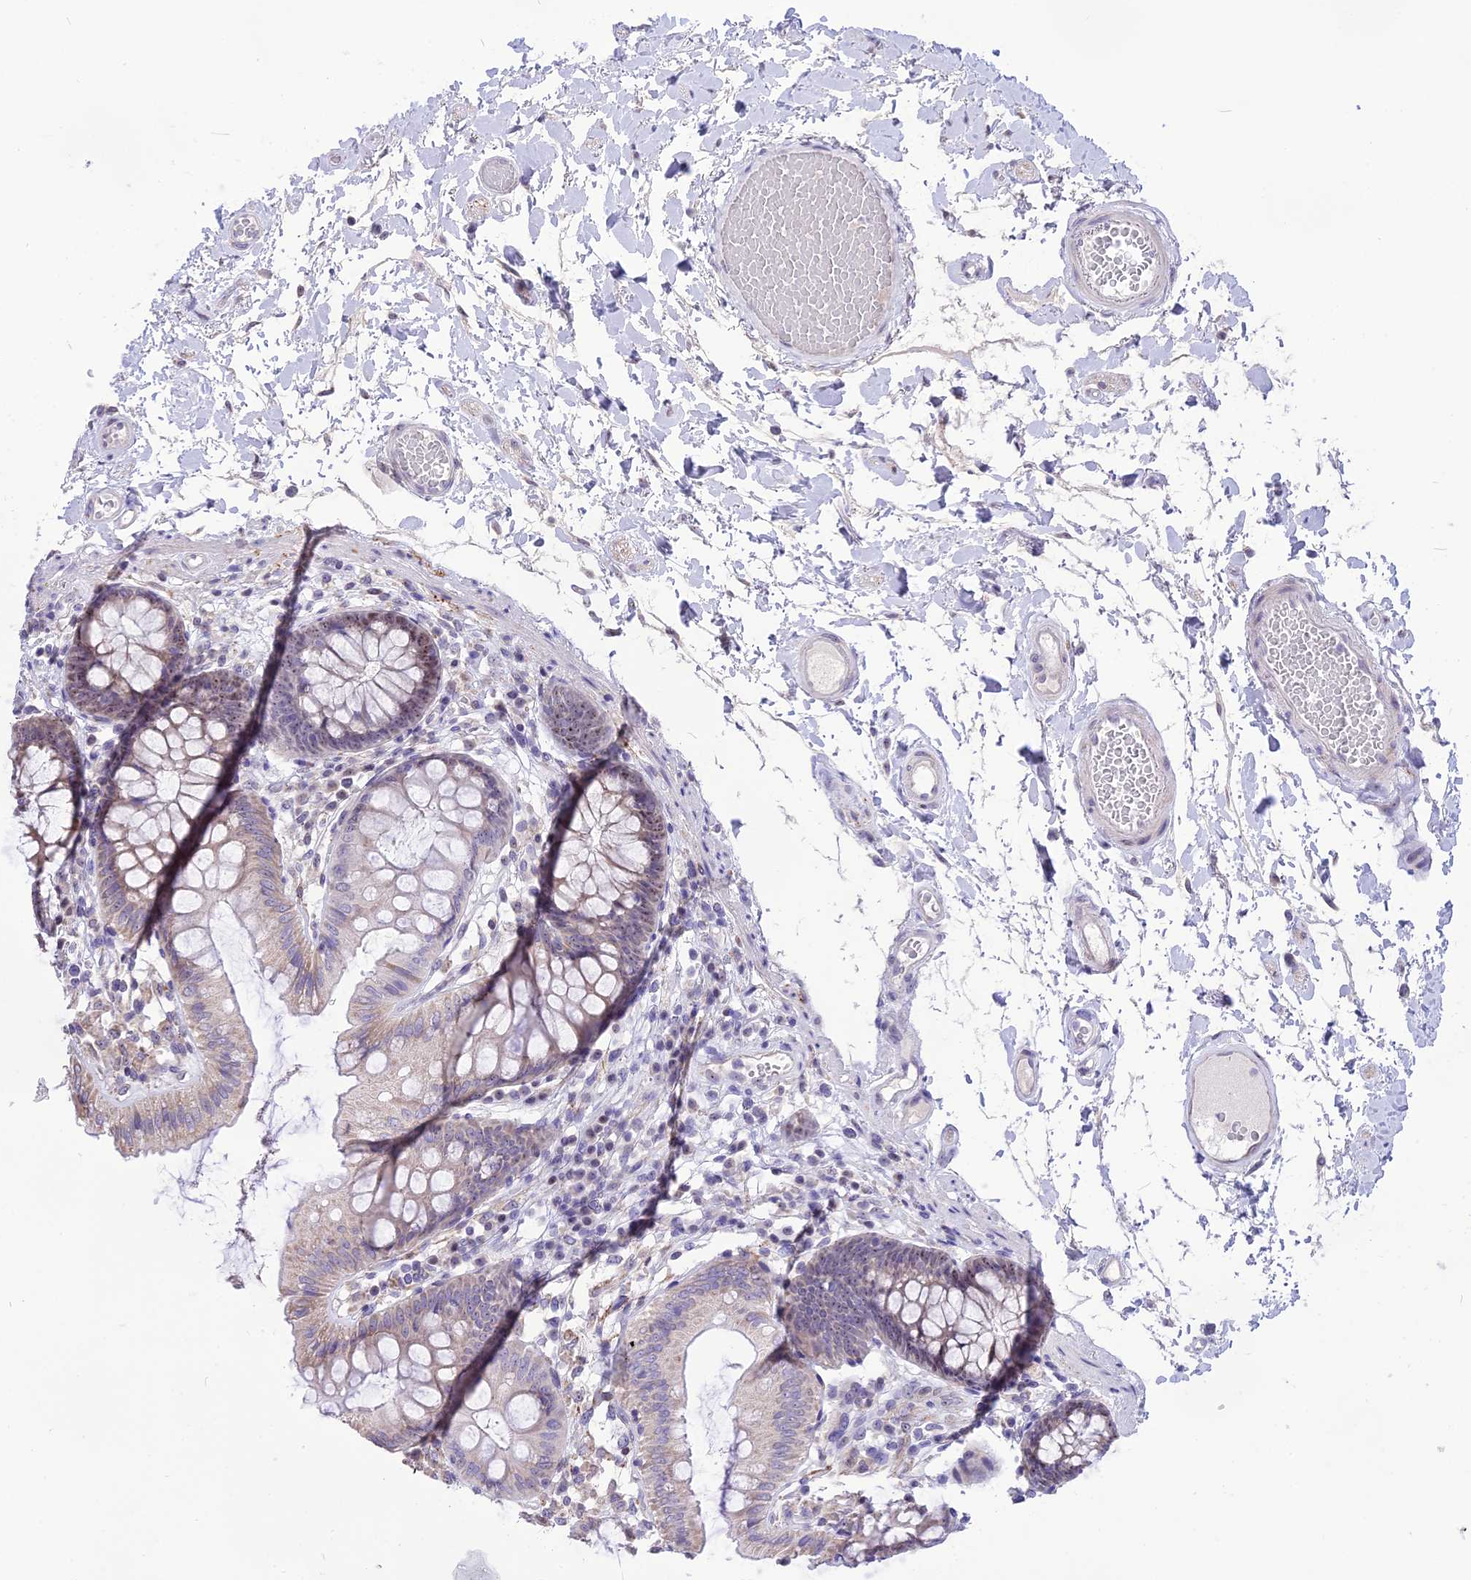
{"staining": {"intensity": "weak", "quantity": "25%-75%", "location": "cytoplasmic/membranous"}, "tissue": "colon", "cell_type": "Endothelial cells", "image_type": "normal", "snomed": [{"axis": "morphology", "description": "Normal tissue, NOS"}, {"axis": "topography", "description": "Colon"}], "caption": "Immunohistochemical staining of unremarkable colon displays 25%-75% levels of weak cytoplasmic/membranous protein staining in approximately 25%-75% of endothelial cells. (IHC, brightfield microscopy, high magnification).", "gene": "CMSS1", "patient": {"sex": "male", "age": 84}}